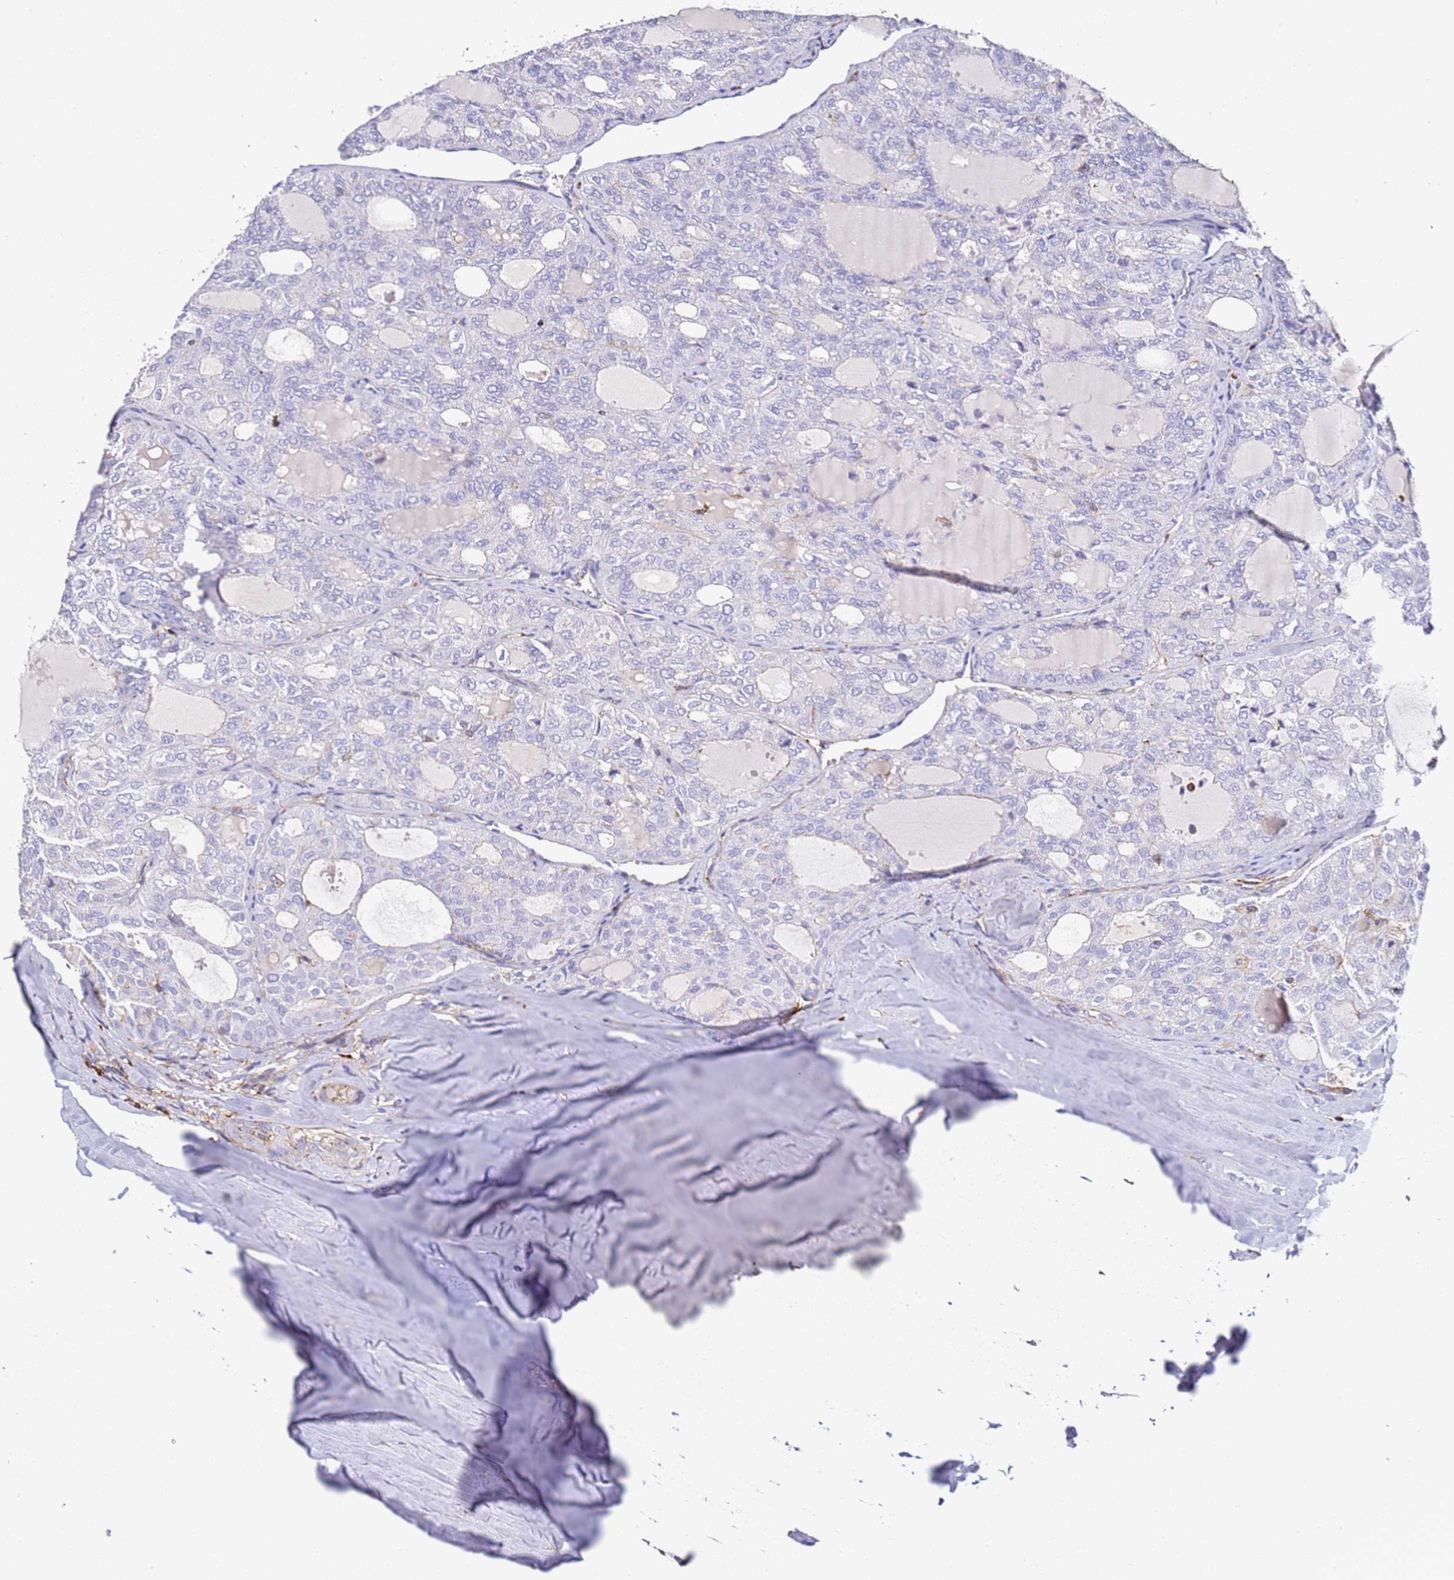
{"staining": {"intensity": "negative", "quantity": "none", "location": "none"}, "tissue": "thyroid cancer", "cell_type": "Tumor cells", "image_type": "cancer", "snomed": [{"axis": "morphology", "description": "Follicular adenoma carcinoma, NOS"}, {"axis": "topography", "description": "Thyroid gland"}], "caption": "Thyroid follicular adenoma carcinoma stained for a protein using immunohistochemistry (IHC) demonstrates no expression tumor cells.", "gene": "ZNF671", "patient": {"sex": "male", "age": 75}}